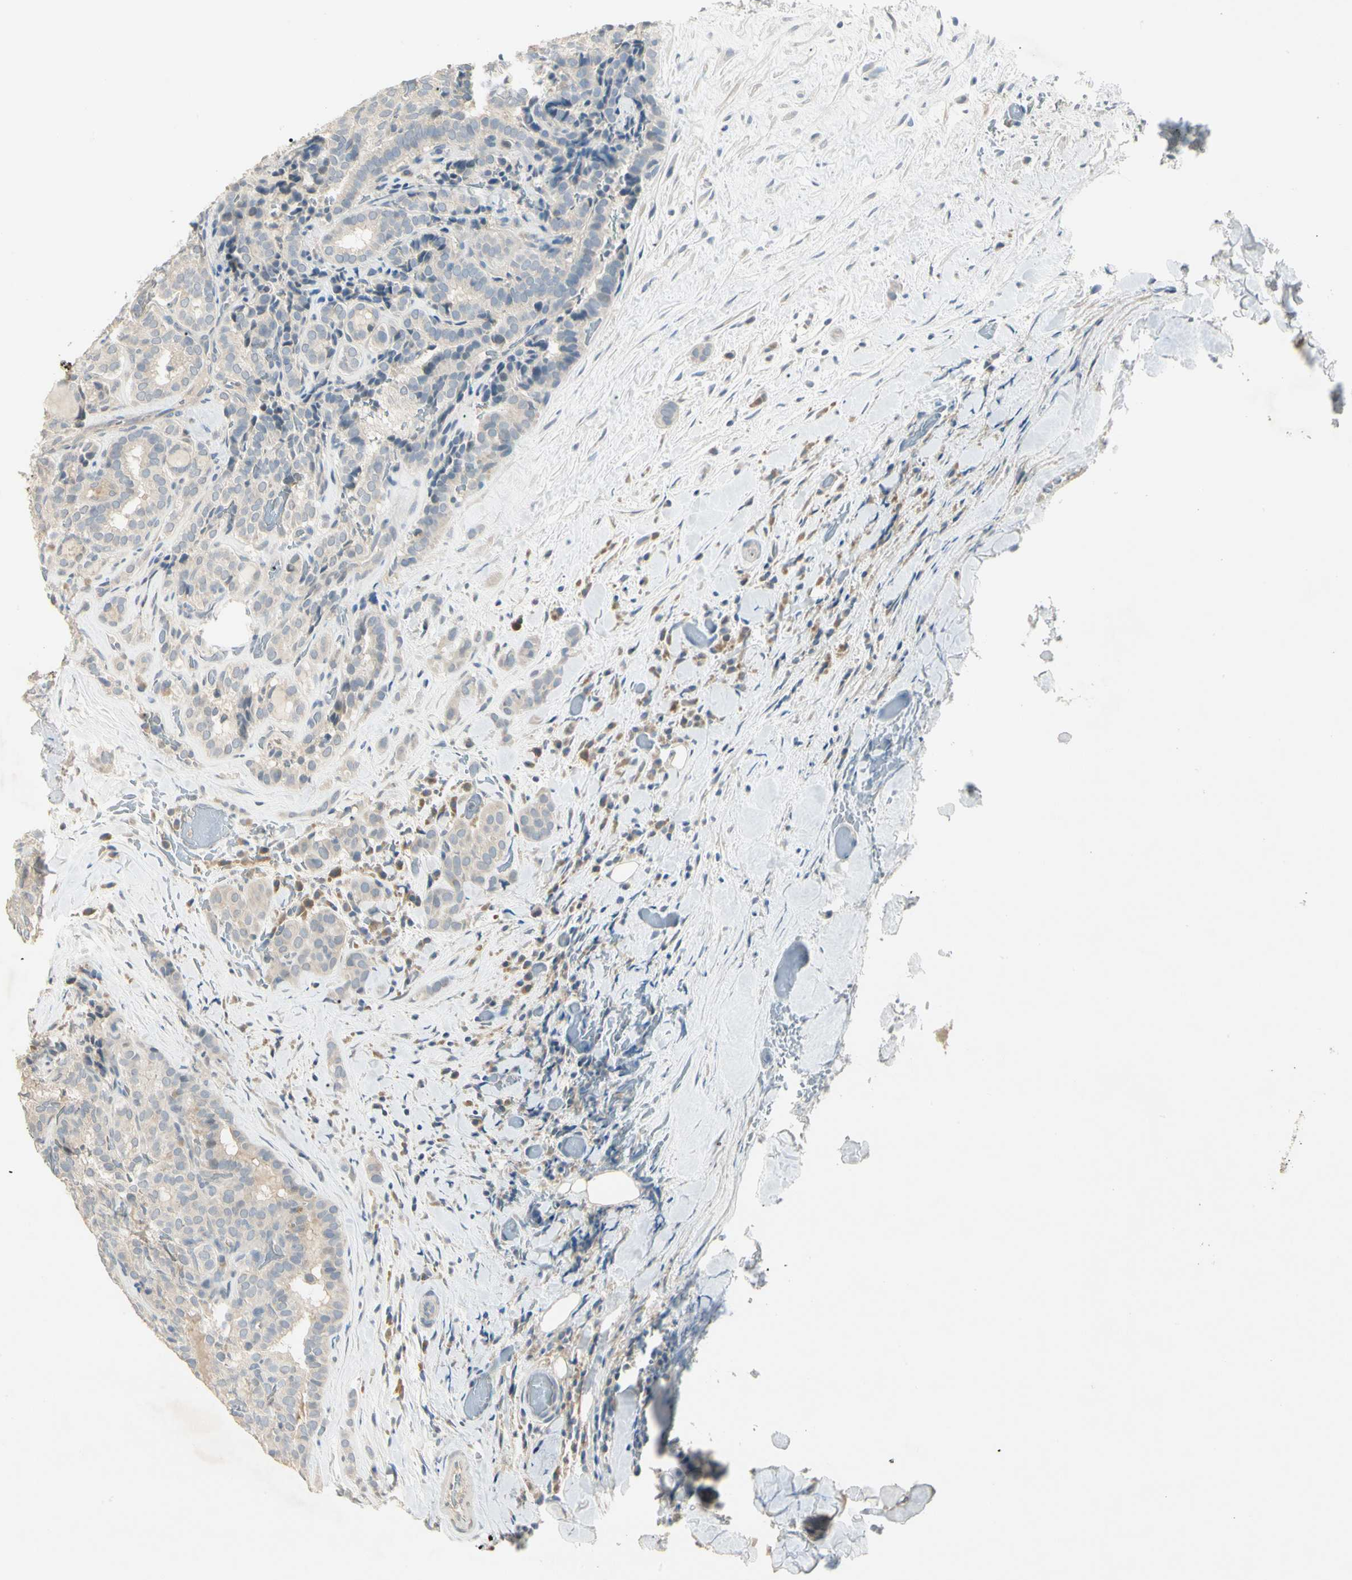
{"staining": {"intensity": "negative", "quantity": "none", "location": "none"}, "tissue": "thyroid cancer", "cell_type": "Tumor cells", "image_type": "cancer", "snomed": [{"axis": "morphology", "description": "Normal tissue, NOS"}, {"axis": "morphology", "description": "Papillary adenocarcinoma, NOS"}, {"axis": "topography", "description": "Thyroid gland"}], "caption": "IHC of thyroid cancer (papillary adenocarcinoma) demonstrates no expression in tumor cells.", "gene": "PRSS21", "patient": {"sex": "female", "age": 30}}